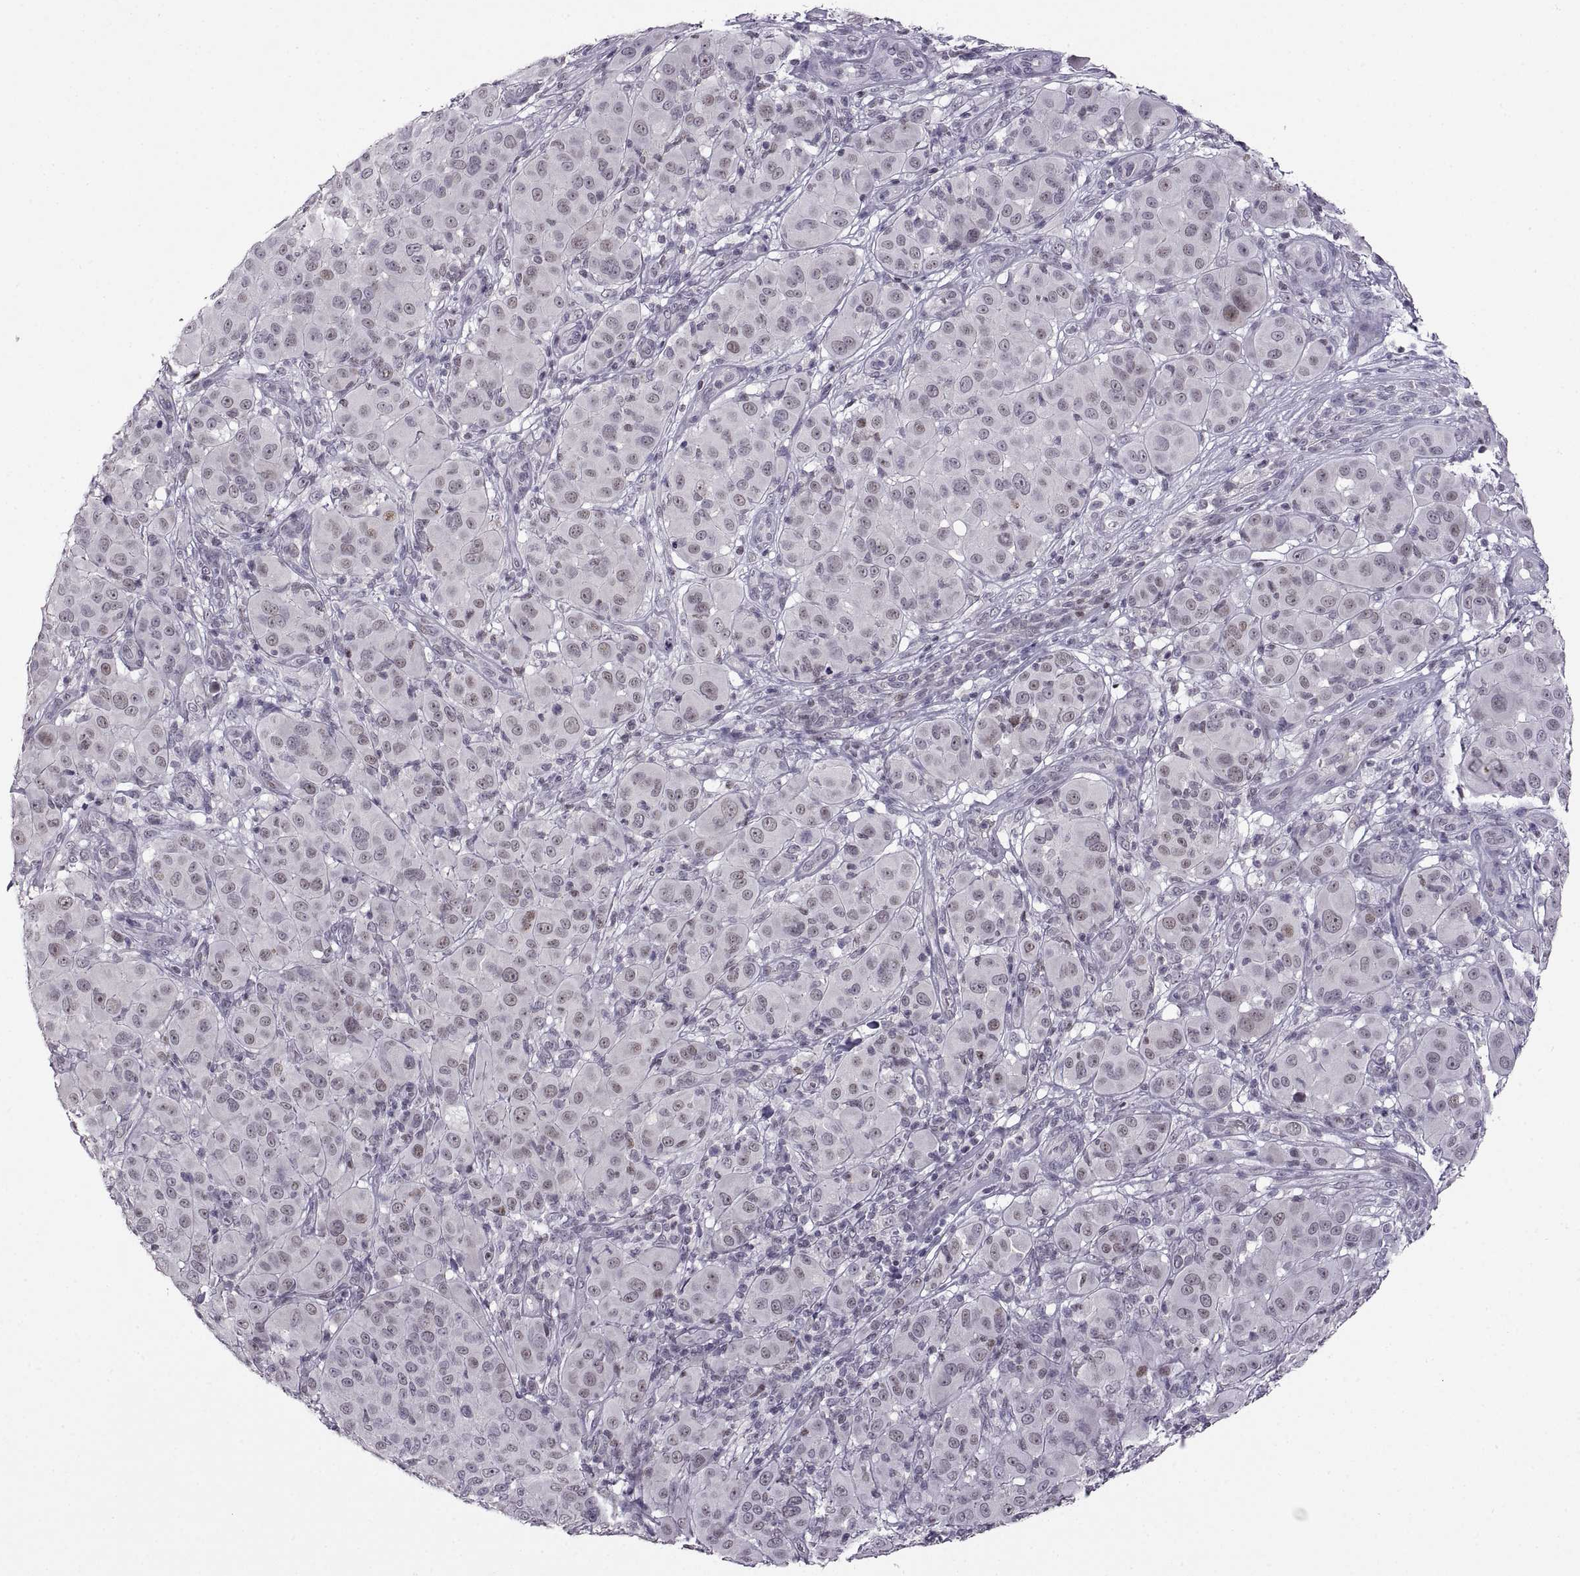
{"staining": {"intensity": "negative", "quantity": "none", "location": "none"}, "tissue": "melanoma", "cell_type": "Tumor cells", "image_type": "cancer", "snomed": [{"axis": "morphology", "description": "Malignant melanoma, NOS"}, {"axis": "topography", "description": "Skin"}], "caption": "An image of human melanoma is negative for staining in tumor cells.", "gene": "NEK2", "patient": {"sex": "female", "age": 87}}